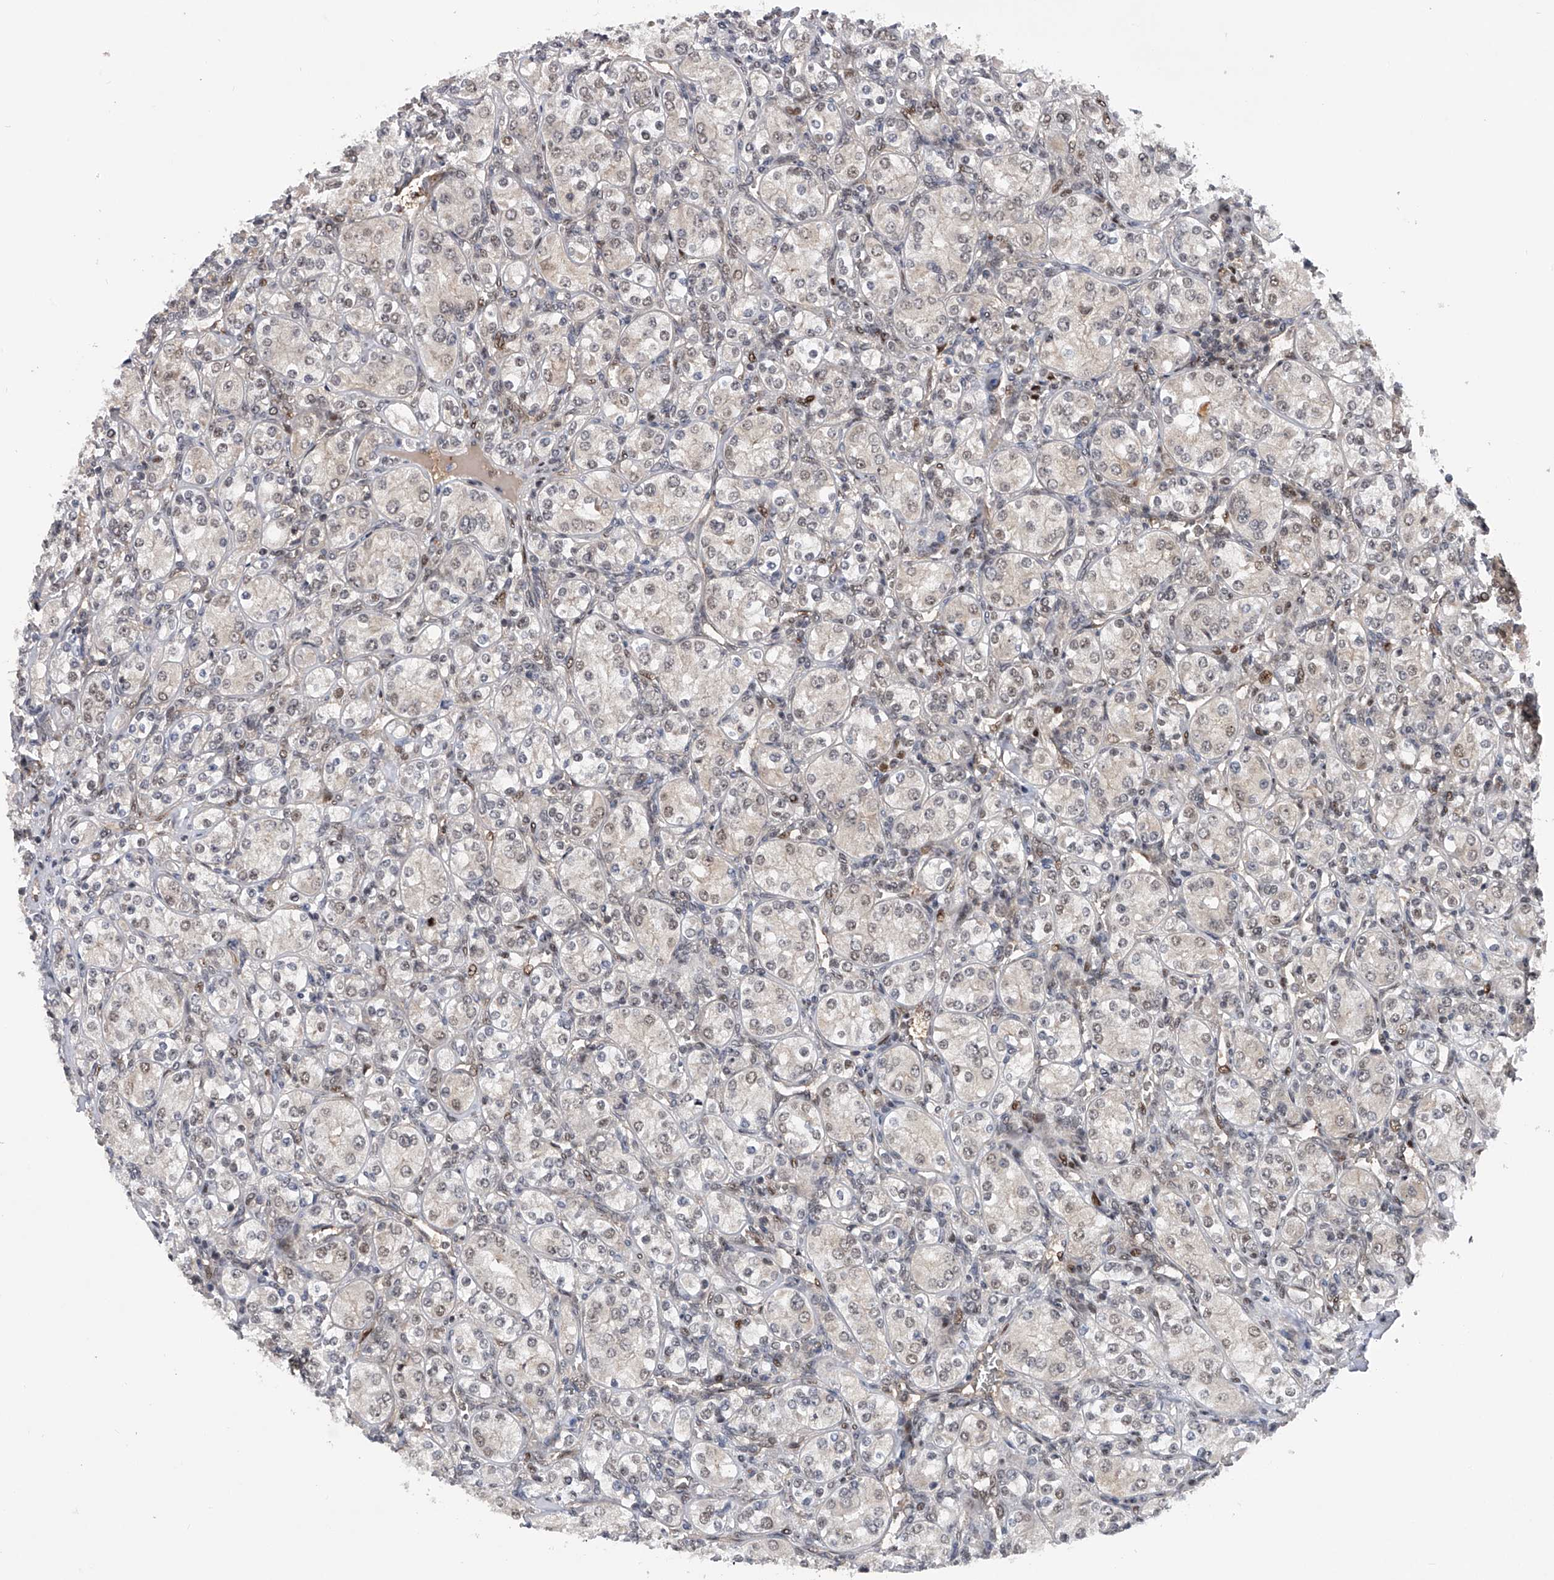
{"staining": {"intensity": "weak", "quantity": "<25%", "location": "cytoplasmic/membranous,nuclear"}, "tissue": "renal cancer", "cell_type": "Tumor cells", "image_type": "cancer", "snomed": [{"axis": "morphology", "description": "Adenocarcinoma, NOS"}, {"axis": "topography", "description": "Kidney"}], "caption": "High power microscopy histopathology image of an immunohistochemistry histopathology image of adenocarcinoma (renal), revealing no significant staining in tumor cells.", "gene": "RWDD2A", "patient": {"sex": "male", "age": 77}}